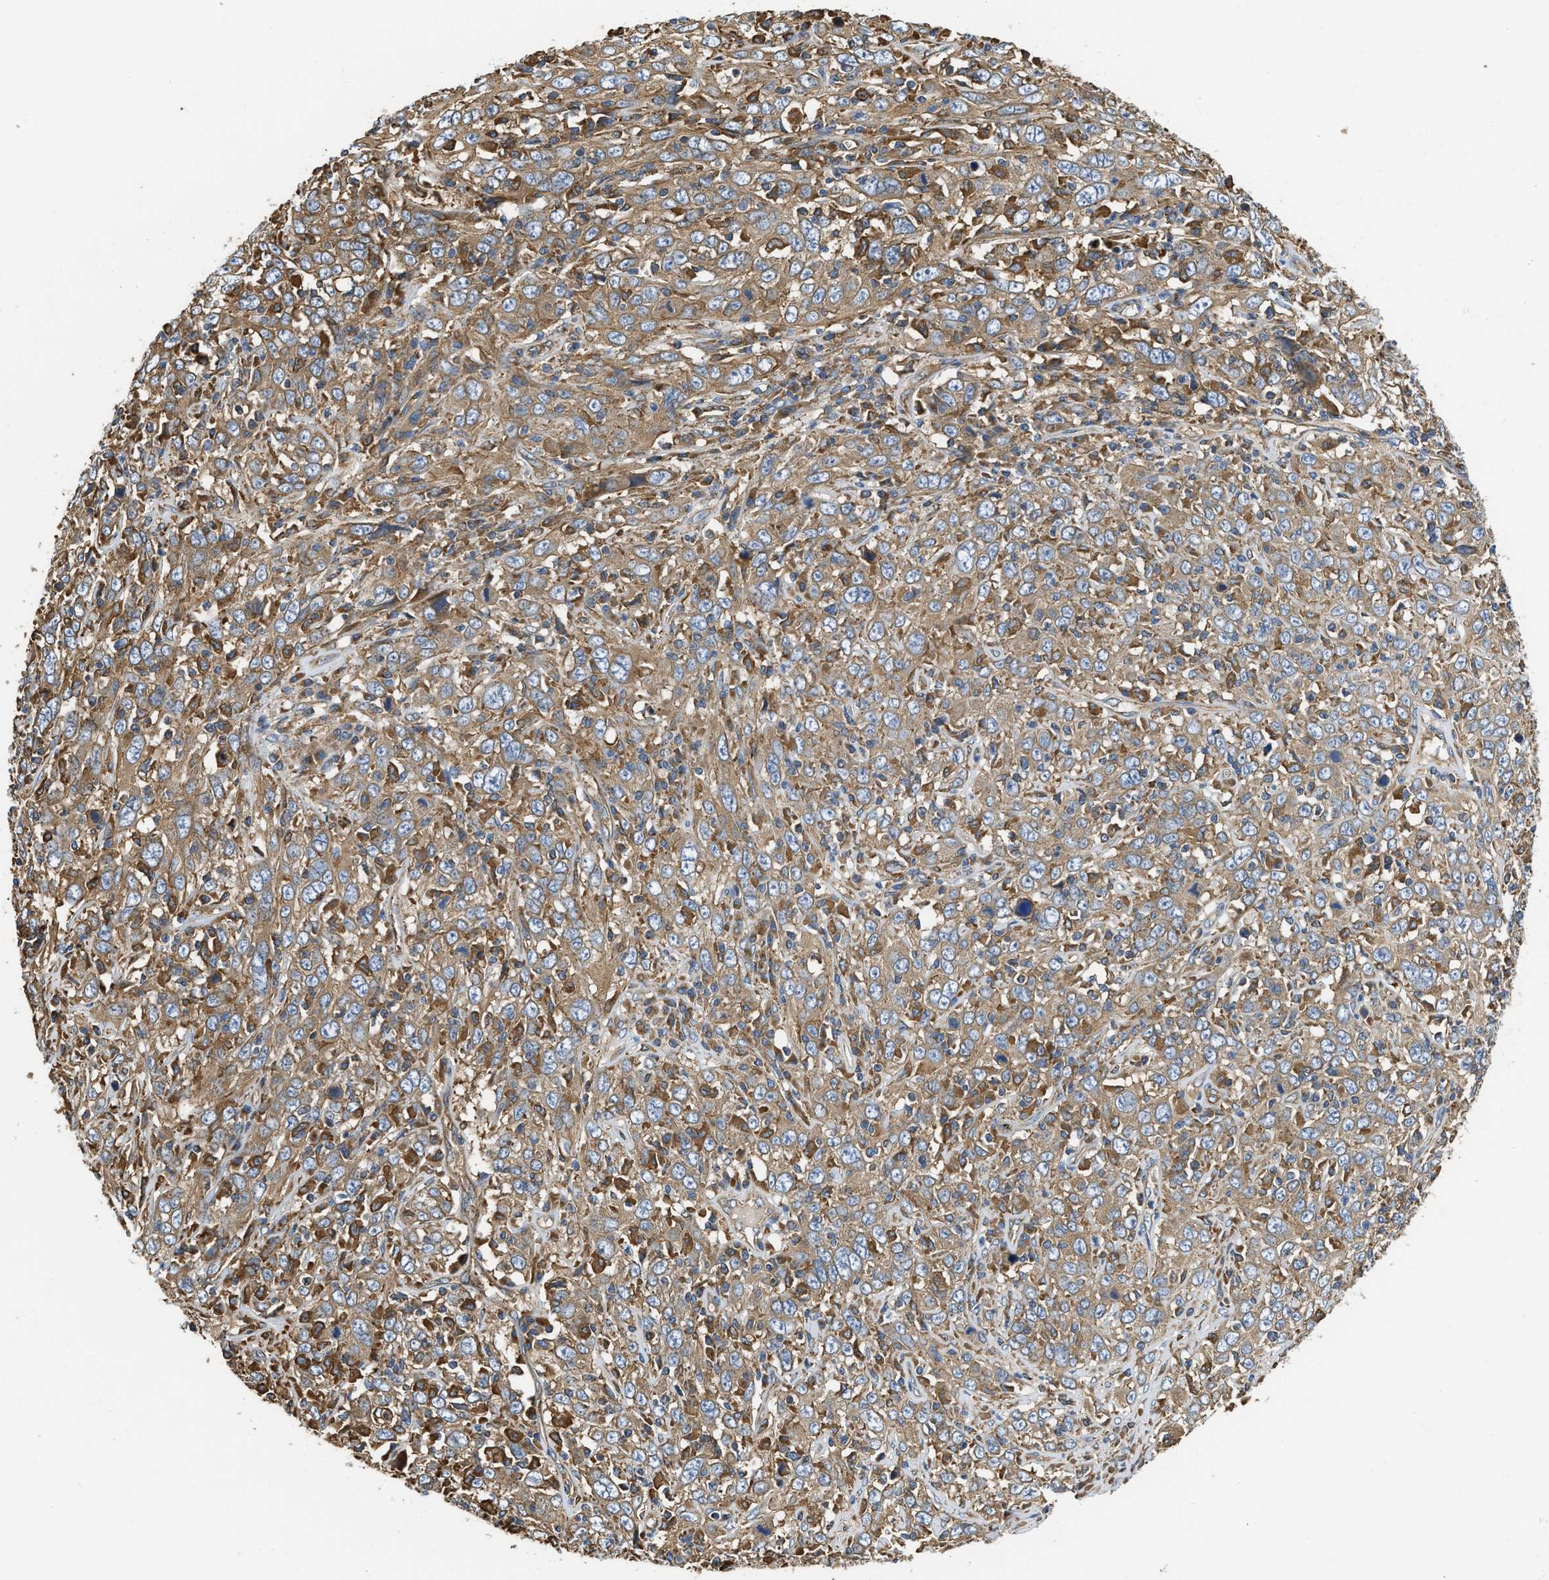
{"staining": {"intensity": "moderate", "quantity": ">75%", "location": "cytoplasmic/membranous"}, "tissue": "cervical cancer", "cell_type": "Tumor cells", "image_type": "cancer", "snomed": [{"axis": "morphology", "description": "Squamous cell carcinoma, NOS"}, {"axis": "topography", "description": "Cervix"}], "caption": "The immunohistochemical stain highlights moderate cytoplasmic/membranous expression in tumor cells of cervical cancer (squamous cell carcinoma) tissue.", "gene": "FLNB", "patient": {"sex": "female", "age": 46}}